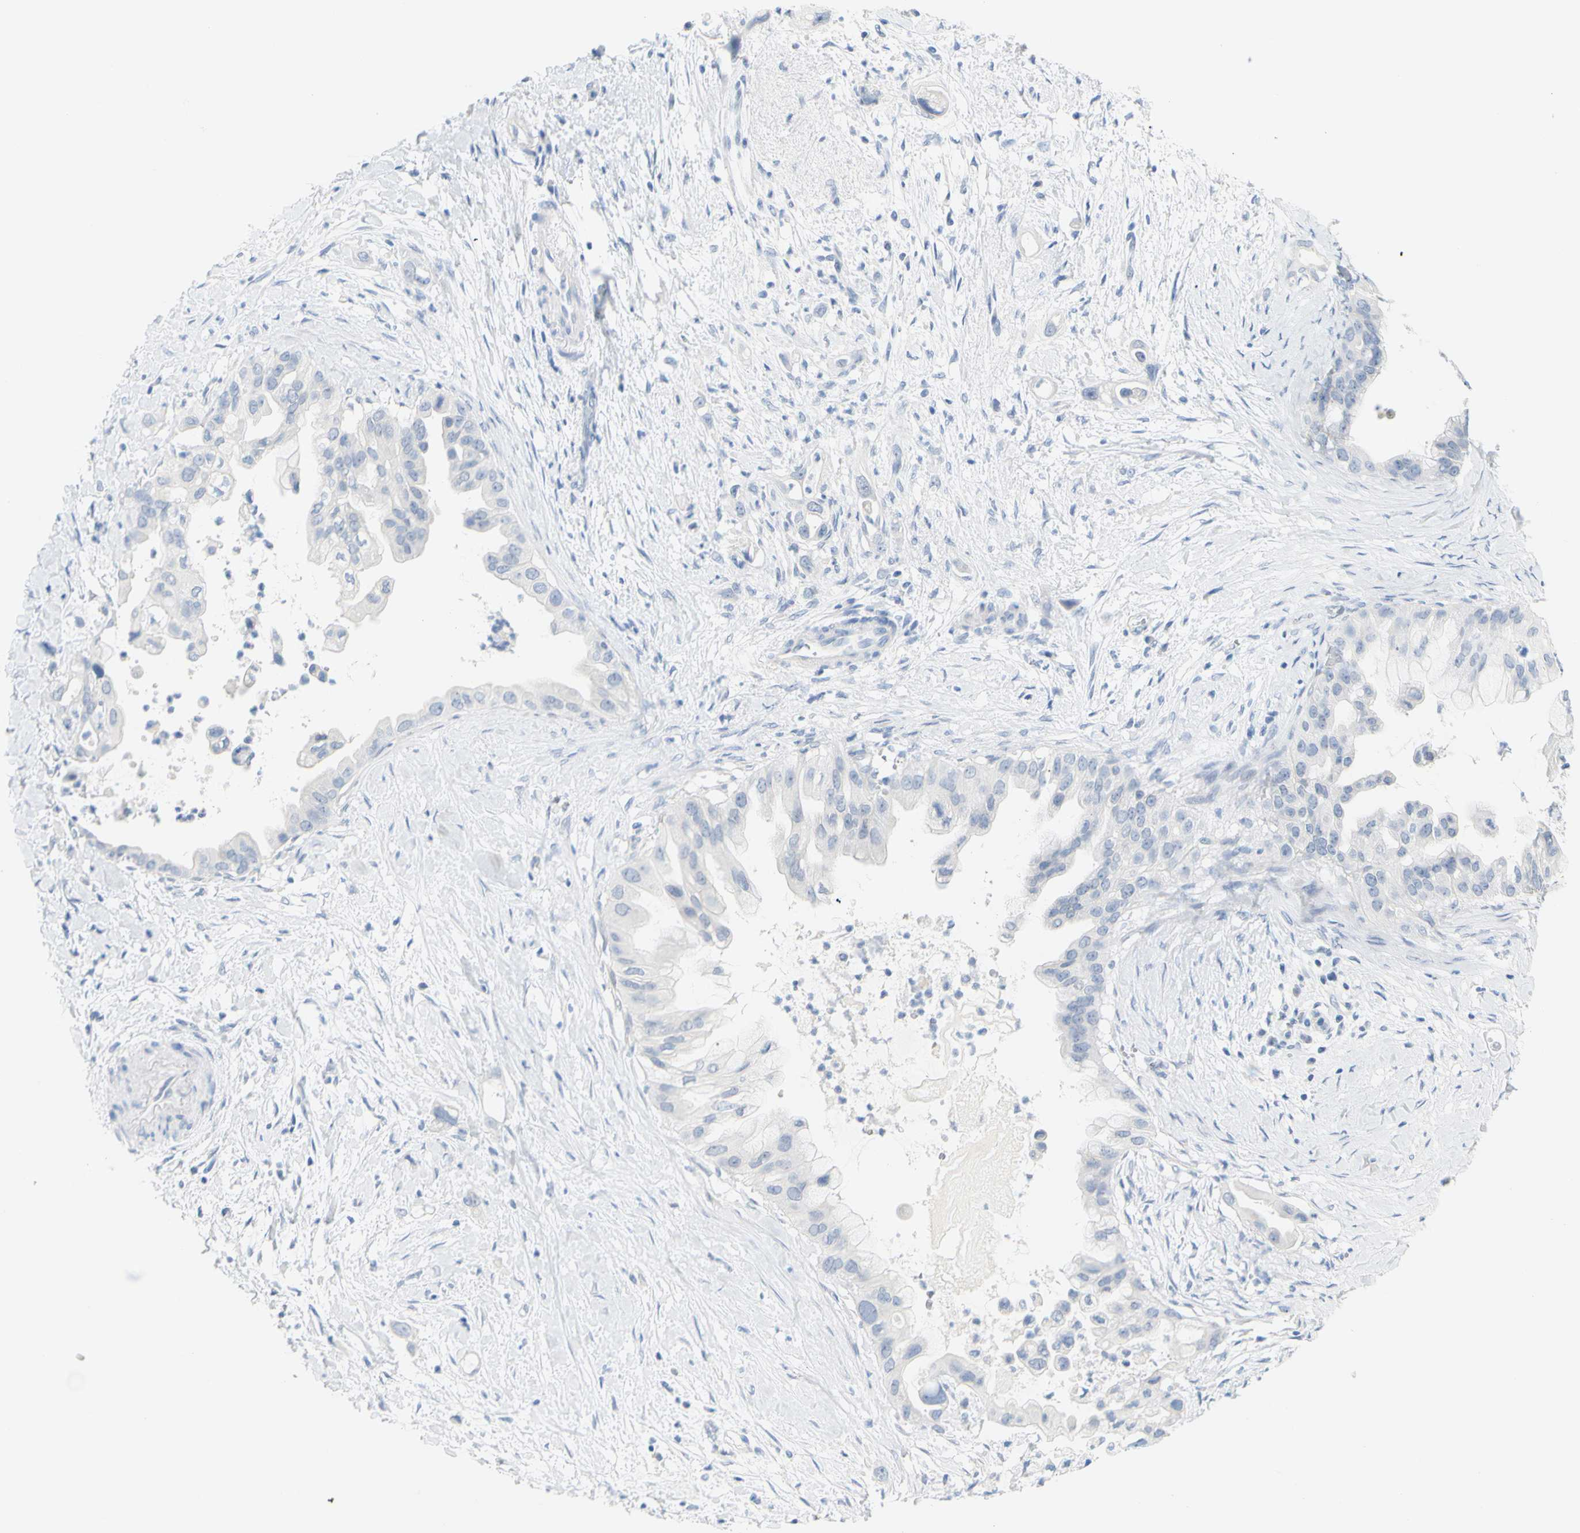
{"staining": {"intensity": "negative", "quantity": "none", "location": "none"}, "tissue": "pancreatic cancer", "cell_type": "Tumor cells", "image_type": "cancer", "snomed": [{"axis": "morphology", "description": "Adenocarcinoma, NOS"}, {"axis": "topography", "description": "Pancreas"}], "caption": "This is a micrograph of immunohistochemistry (IHC) staining of pancreatic cancer, which shows no staining in tumor cells. (Brightfield microscopy of DAB (3,3'-diaminobenzidine) immunohistochemistry (IHC) at high magnification).", "gene": "OPN1SW", "patient": {"sex": "male", "age": 55}}